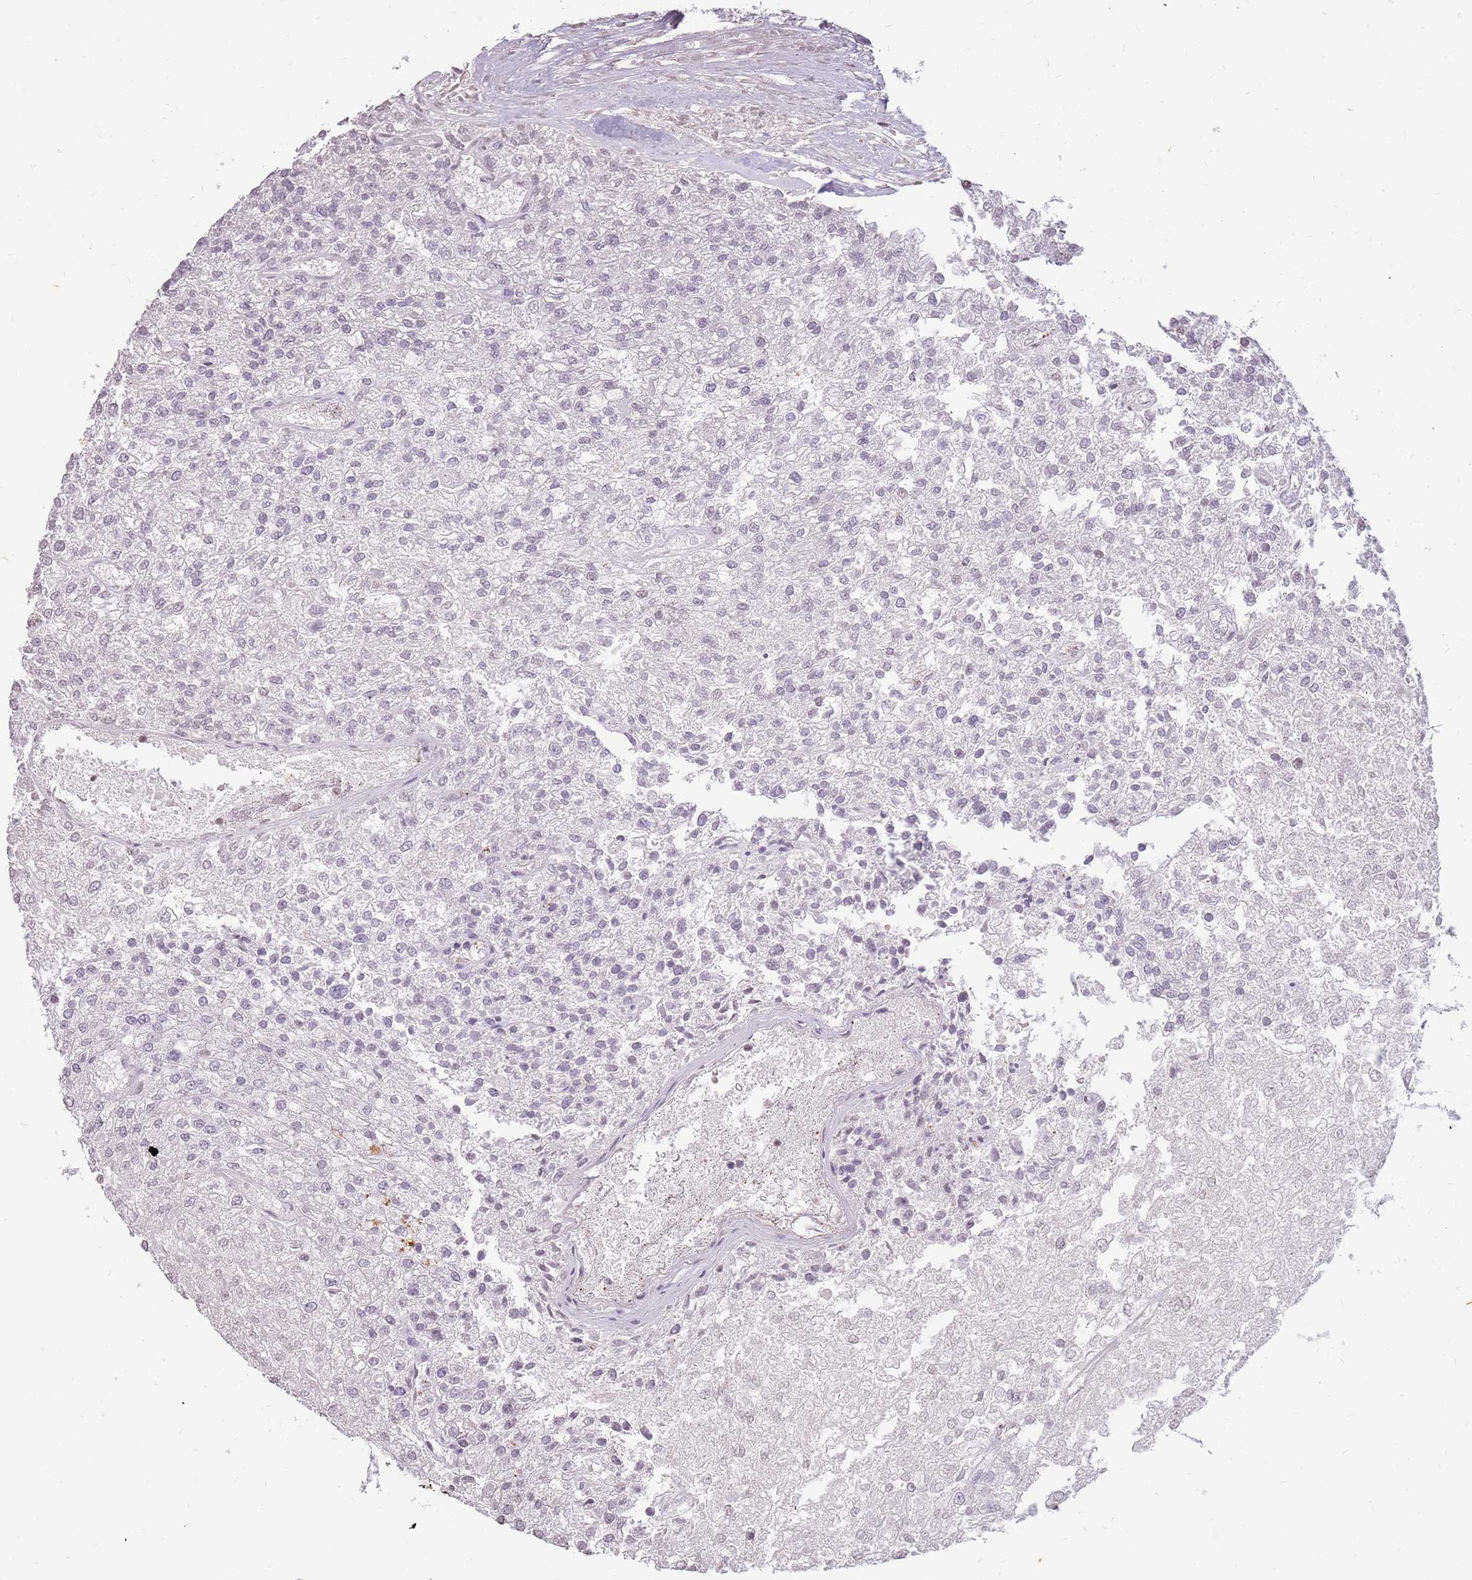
{"staining": {"intensity": "negative", "quantity": "none", "location": "none"}, "tissue": "renal cancer", "cell_type": "Tumor cells", "image_type": "cancer", "snomed": [{"axis": "morphology", "description": "Adenocarcinoma, NOS"}, {"axis": "topography", "description": "Kidney"}], "caption": "Micrograph shows no significant protein positivity in tumor cells of adenocarcinoma (renal).", "gene": "NEK6", "patient": {"sex": "female", "age": 54}}